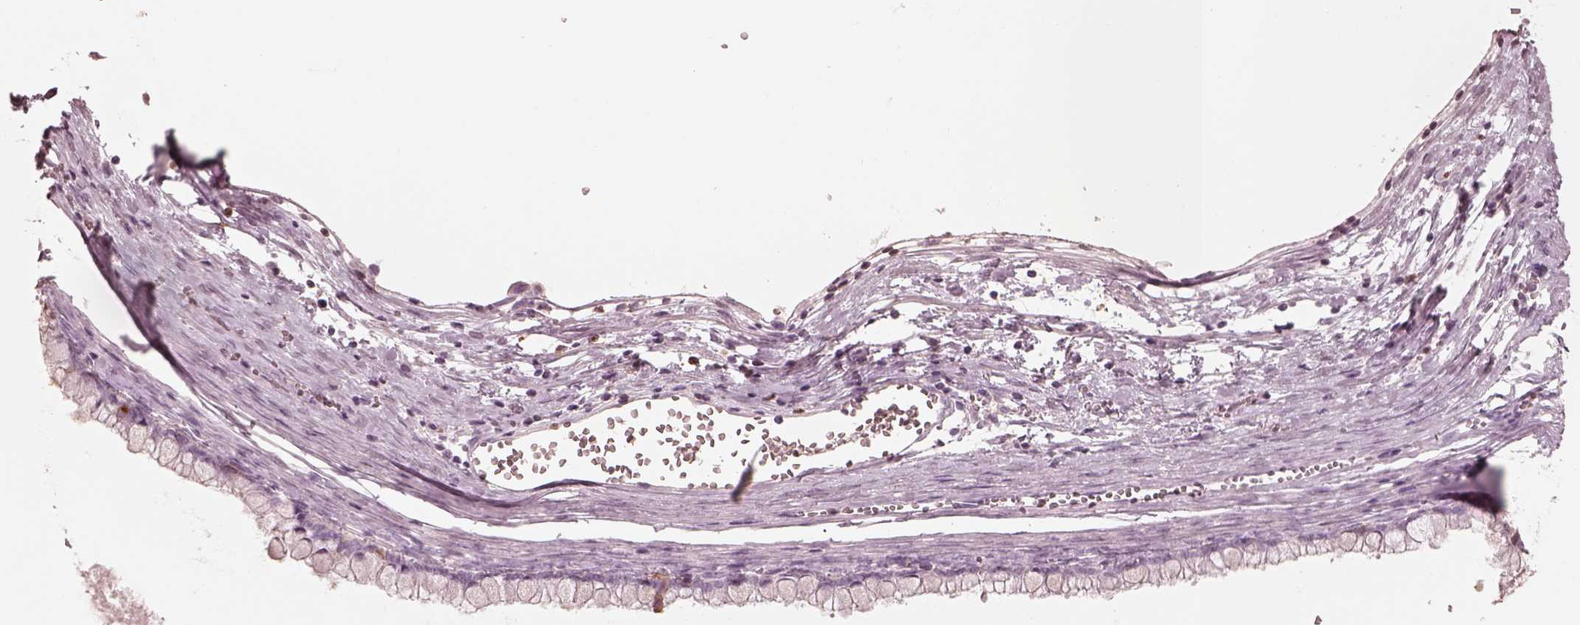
{"staining": {"intensity": "negative", "quantity": "none", "location": "none"}, "tissue": "ovarian cancer", "cell_type": "Tumor cells", "image_type": "cancer", "snomed": [{"axis": "morphology", "description": "Cystadenocarcinoma, mucinous, NOS"}, {"axis": "topography", "description": "Ovary"}], "caption": "Tumor cells show no significant positivity in mucinous cystadenocarcinoma (ovarian). Brightfield microscopy of immunohistochemistry stained with DAB (brown) and hematoxylin (blue), captured at high magnification.", "gene": "GPRIN1", "patient": {"sex": "female", "age": 67}}